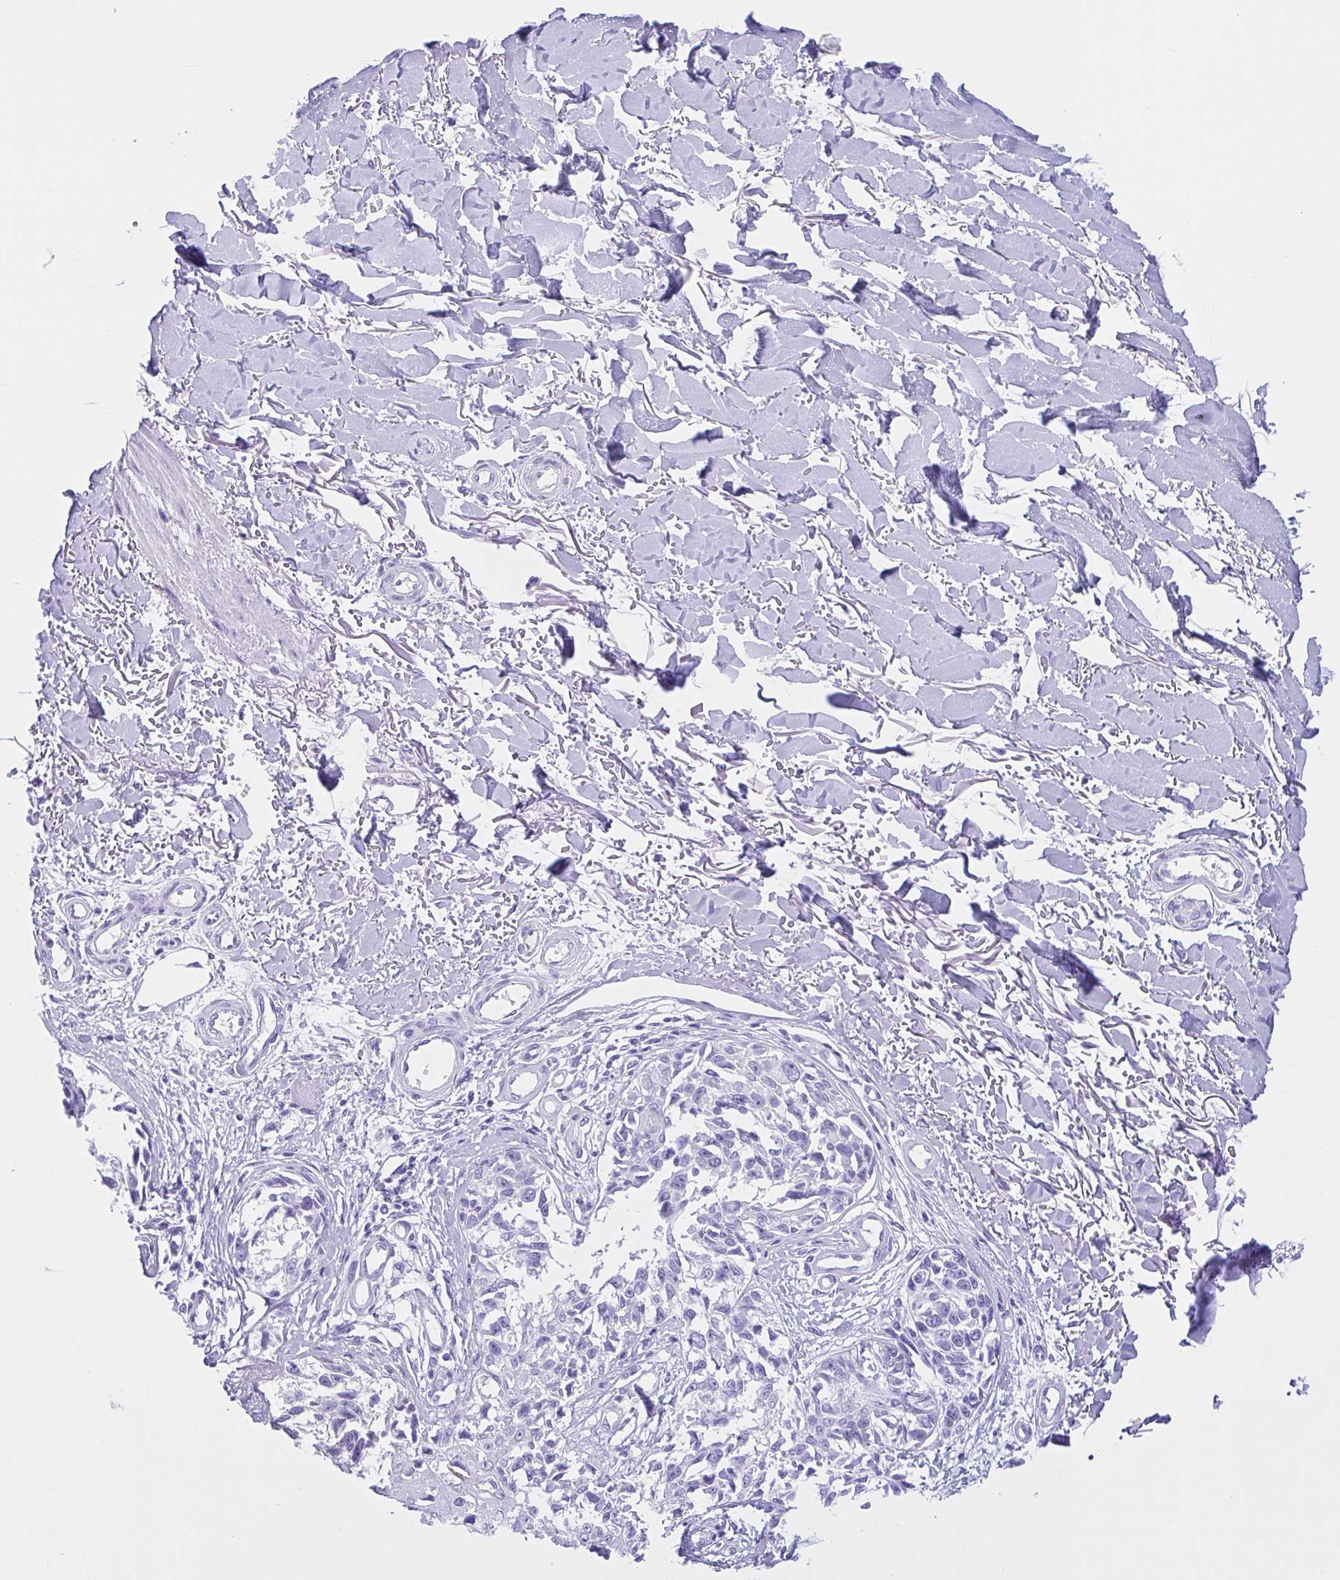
{"staining": {"intensity": "negative", "quantity": "none", "location": "none"}, "tissue": "melanoma", "cell_type": "Tumor cells", "image_type": "cancer", "snomed": [{"axis": "morphology", "description": "Malignant melanoma, NOS"}, {"axis": "topography", "description": "Skin"}], "caption": "Tumor cells are negative for protein expression in human malignant melanoma. (IHC, brightfield microscopy, high magnification).", "gene": "IAPP", "patient": {"sex": "male", "age": 73}}